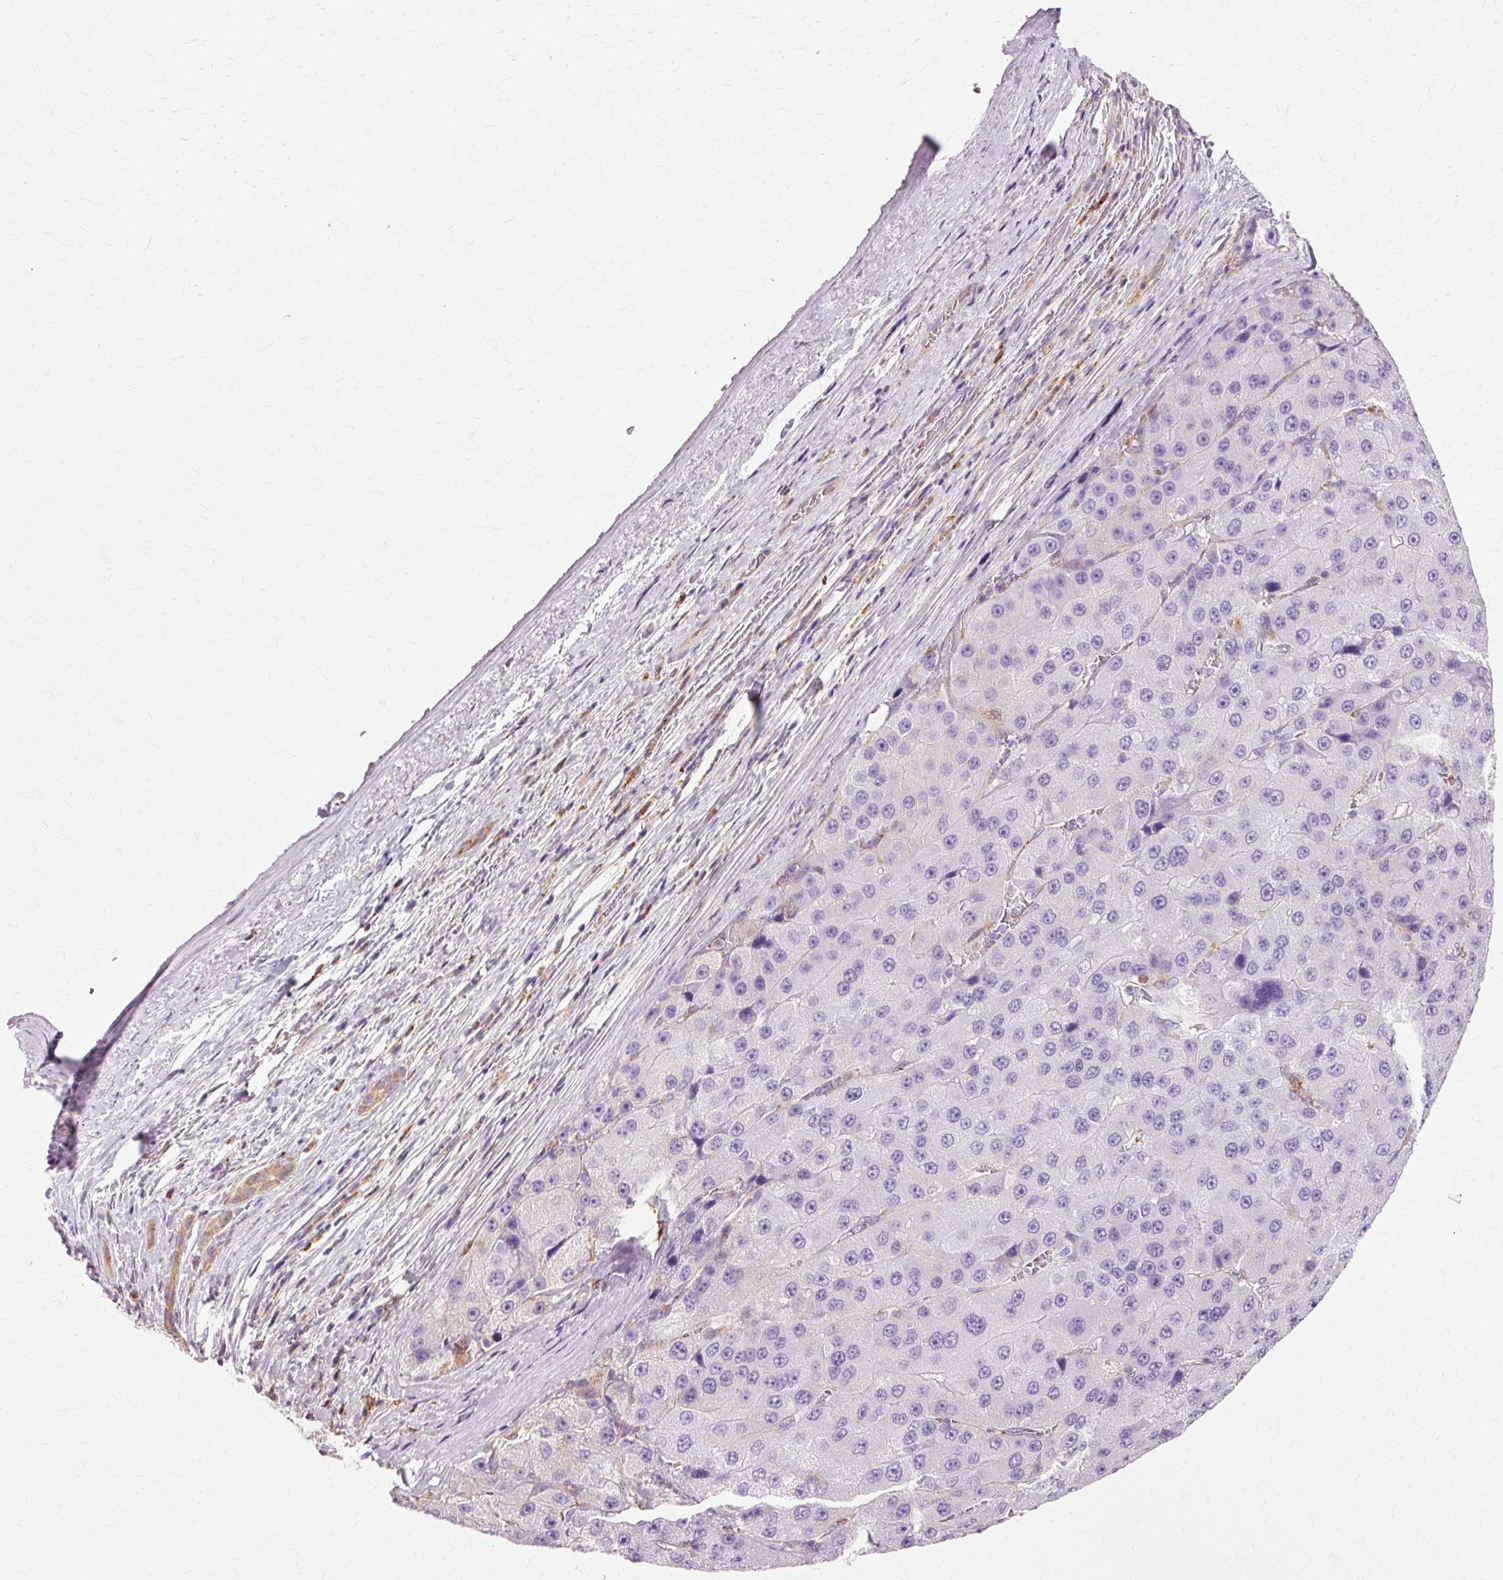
{"staining": {"intensity": "negative", "quantity": "none", "location": "none"}, "tissue": "liver cancer", "cell_type": "Tumor cells", "image_type": "cancer", "snomed": [{"axis": "morphology", "description": "Carcinoma, Hepatocellular, NOS"}, {"axis": "topography", "description": "Liver"}], "caption": "An IHC photomicrograph of liver hepatocellular carcinoma is shown. There is no staining in tumor cells of liver hepatocellular carcinoma. Brightfield microscopy of immunohistochemistry stained with DAB (brown) and hematoxylin (blue), captured at high magnification.", "gene": "GPX1", "patient": {"sex": "female", "age": 73}}